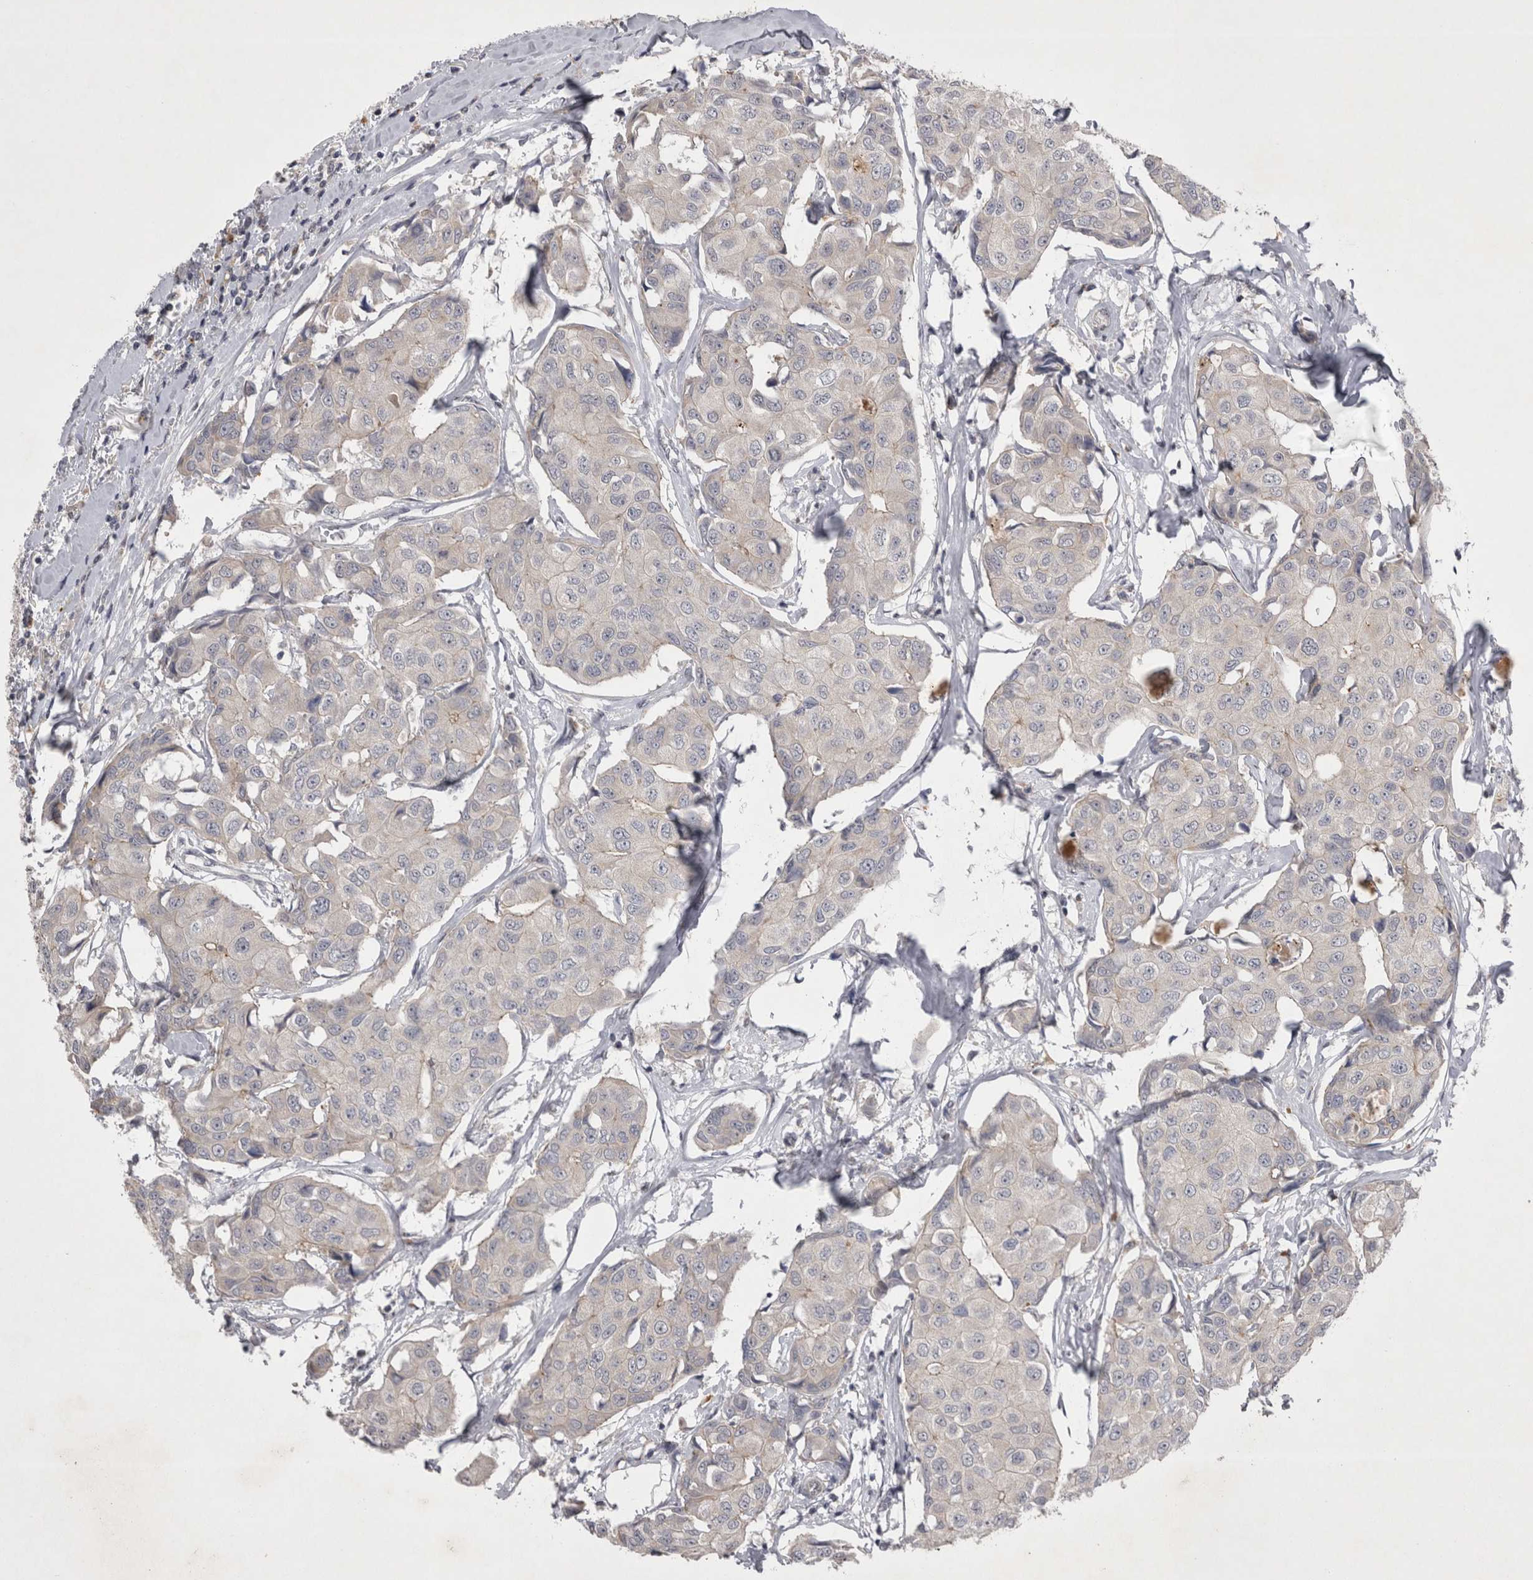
{"staining": {"intensity": "negative", "quantity": "none", "location": "none"}, "tissue": "breast cancer", "cell_type": "Tumor cells", "image_type": "cancer", "snomed": [{"axis": "morphology", "description": "Duct carcinoma"}, {"axis": "topography", "description": "Breast"}], "caption": "Breast cancer (invasive ductal carcinoma) was stained to show a protein in brown. There is no significant staining in tumor cells.", "gene": "CTBS", "patient": {"sex": "female", "age": 80}}